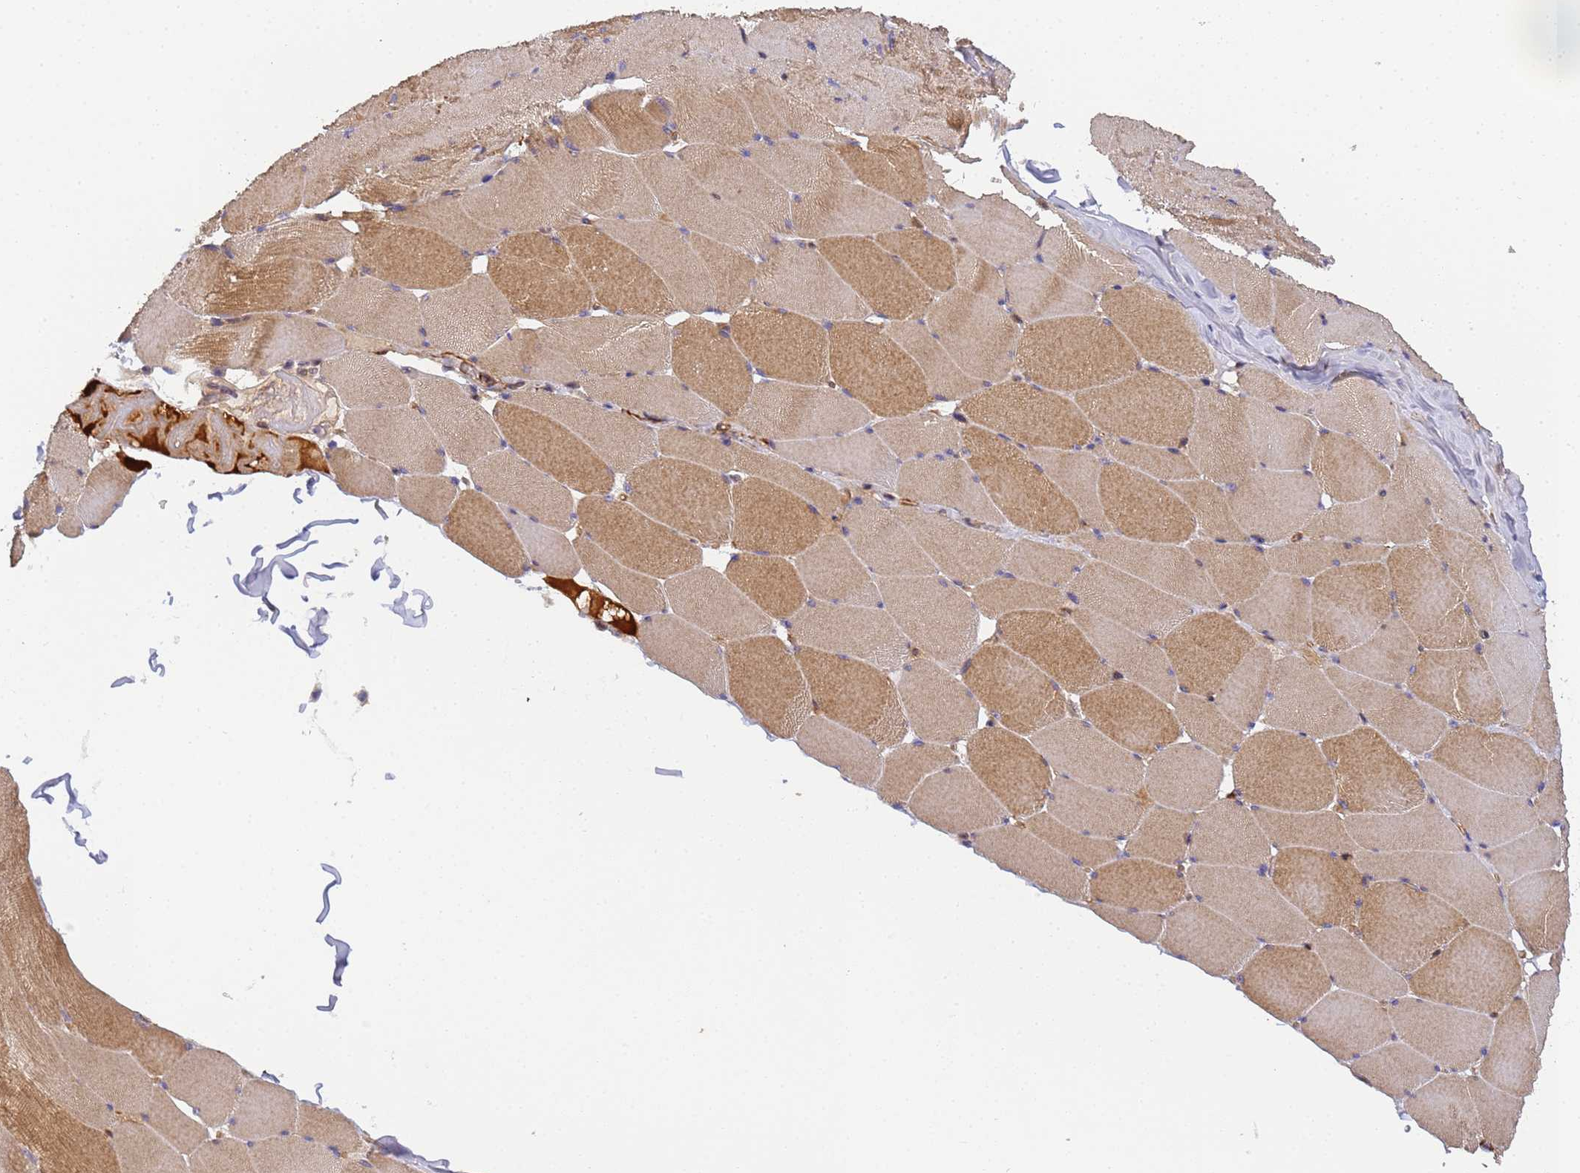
{"staining": {"intensity": "moderate", "quantity": "25%-75%", "location": "cytoplasmic/membranous"}, "tissue": "skeletal muscle", "cell_type": "Myocytes", "image_type": "normal", "snomed": [{"axis": "morphology", "description": "Normal tissue, NOS"}, {"axis": "topography", "description": "Skeletal muscle"}], "caption": "Immunohistochemical staining of benign skeletal muscle exhibits moderate cytoplasmic/membranous protein staining in approximately 25%-75% of myocytes. (DAB IHC, brown staining for protein, blue staining for nuclei).", "gene": "RALGAPA2", "patient": {"sex": "male", "age": 62}}